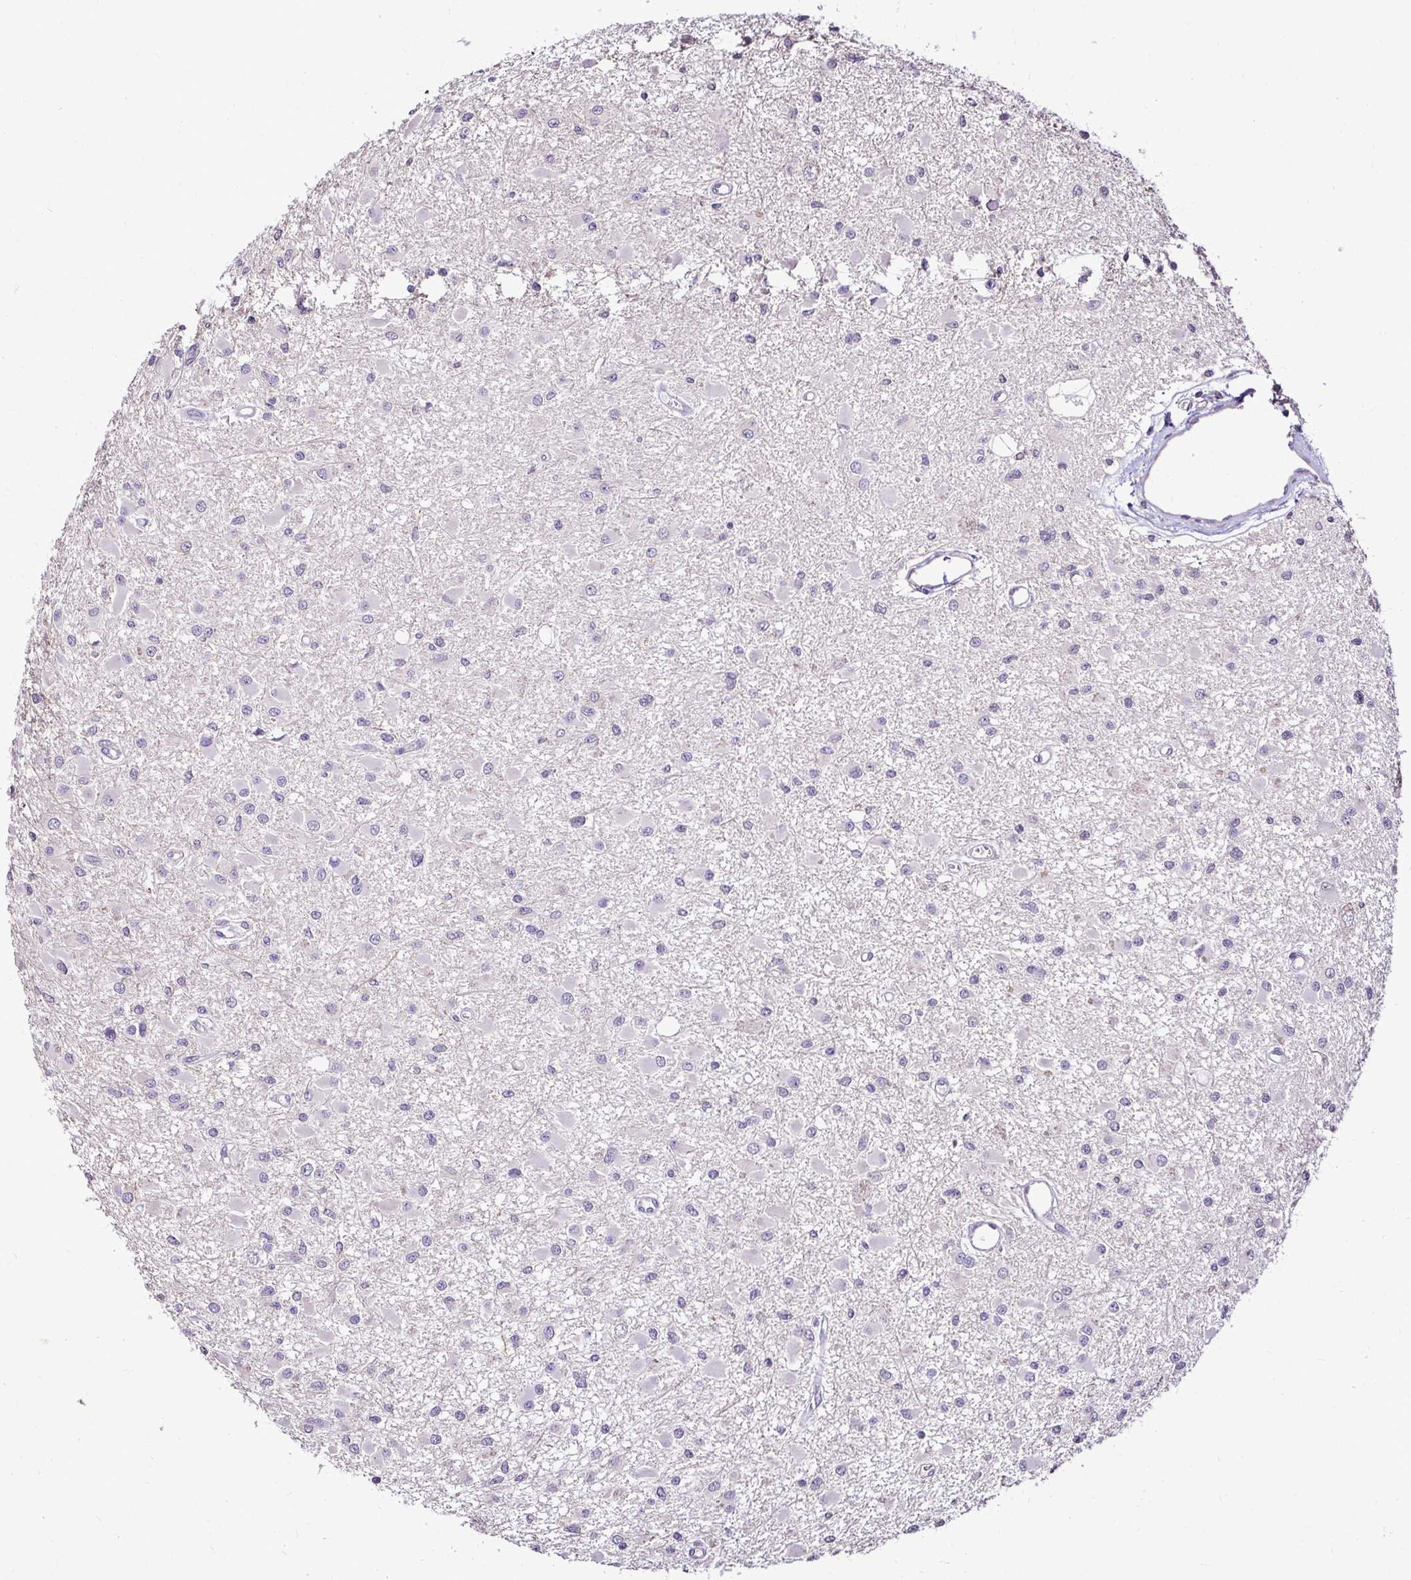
{"staining": {"intensity": "negative", "quantity": "none", "location": "none"}, "tissue": "glioma", "cell_type": "Tumor cells", "image_type": "cancer", "snomed": [{"axis": "morphology", "description": "Glioma, malignant, High grade"}, {"axis": "topography", "description": "Brain"}], "caption": "IHC micrograph of glioma stained for a protein (brown), which shows no positivity in tumor cells.", "gene": "KIAA1210", "patient": {"sex": "male", "age": 54}}